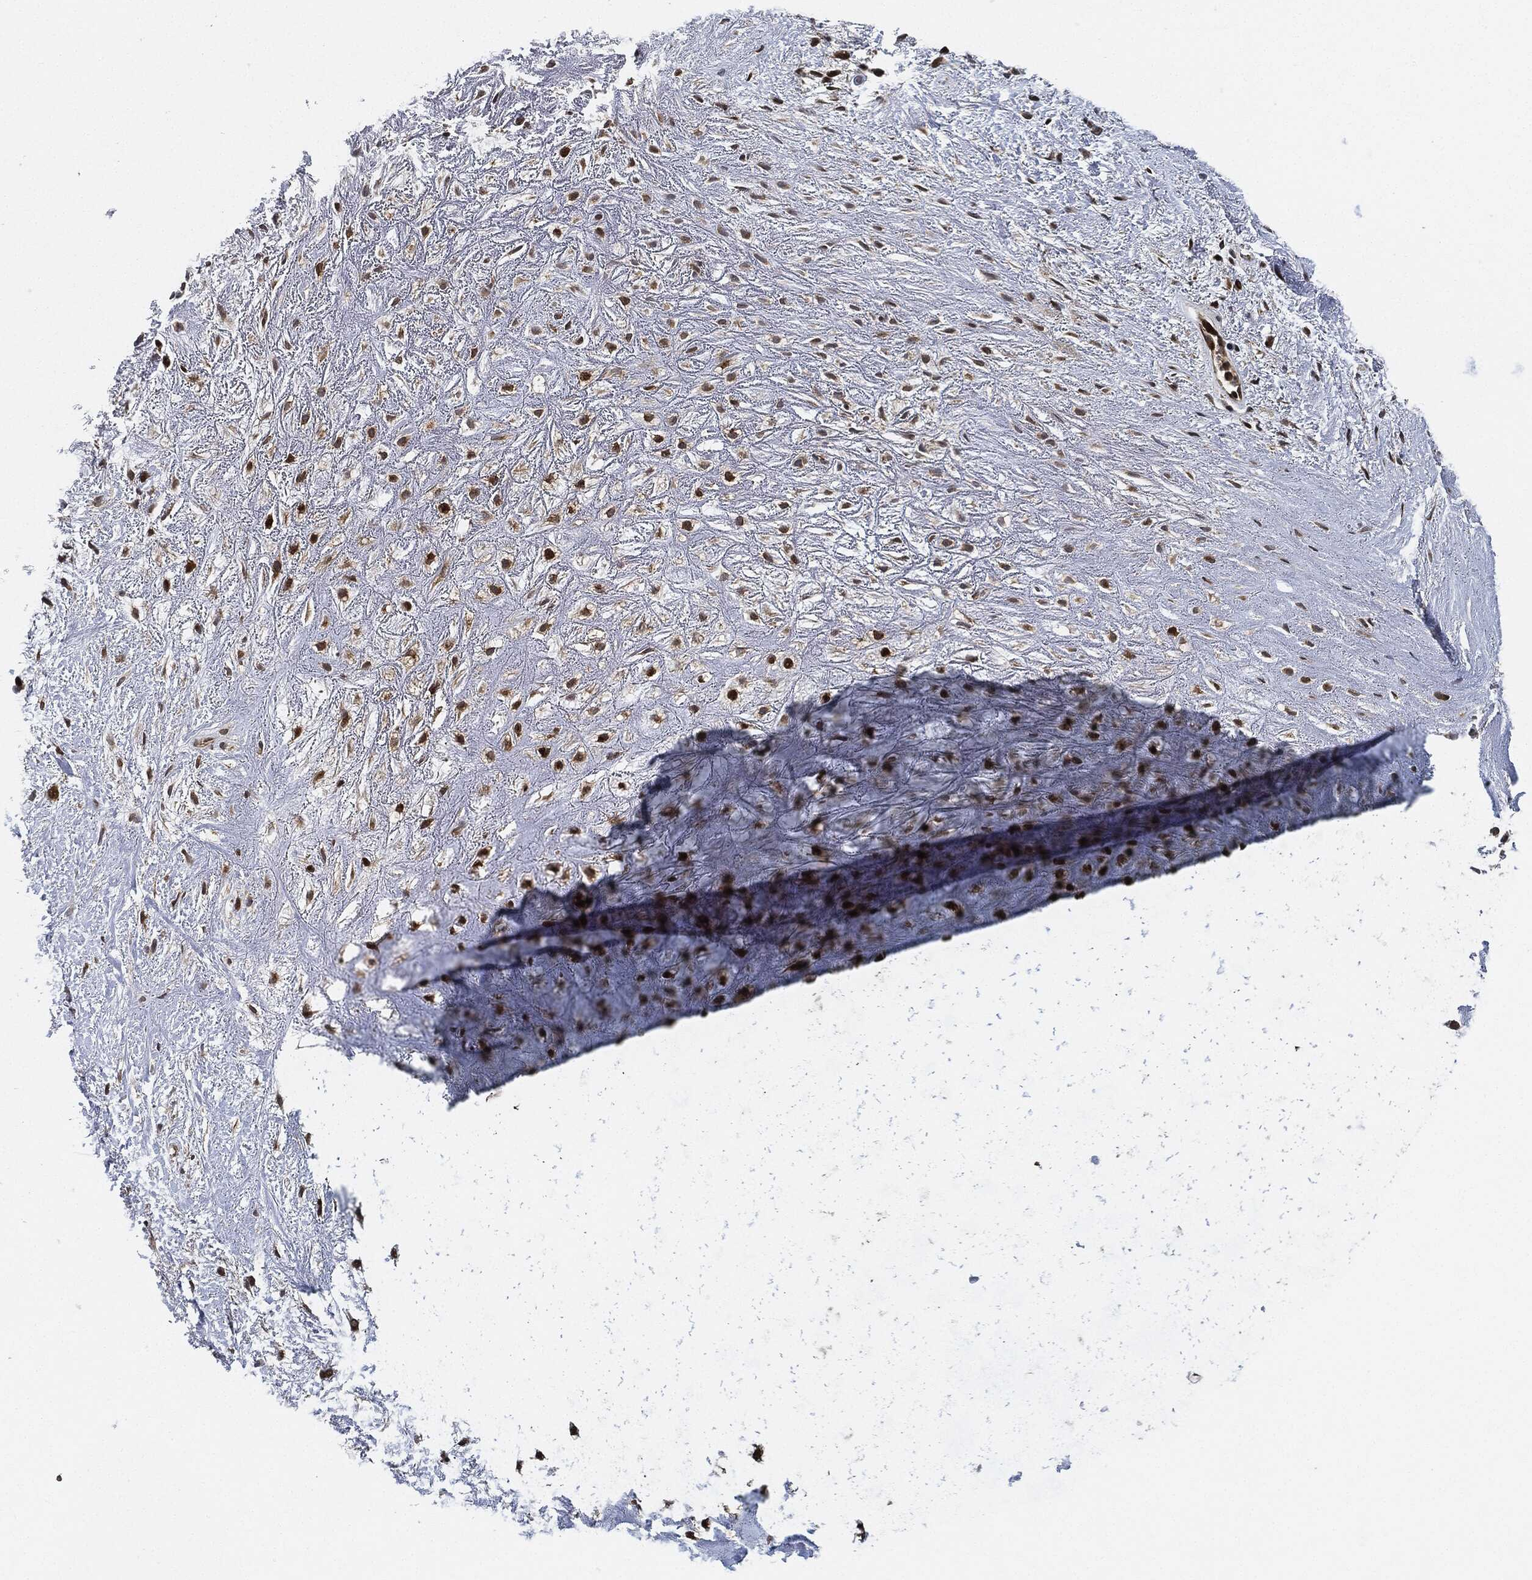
{"staining": {"intensity": "moderate", "quantity": ">75%", "location": "nuclear"}, "tissue": "soft tissue", "cell_type": "Chondrocytes", "image_type": "normal", "snomed": [{"axis": "morphology", "description": "Normal tissue, NOS"}, {"axis": "morphology", "description": "Squamous cell carcinoma, NOS"}, {"axis": "topography", "description": "Cartilage tissue"}, {"axis": "topography", "description": "Head-Neck"}], "caption": "IHC of benign human soft tissue shows medium levels of moderate nuclear staining in approximately >75% of chondrocytes.", "gene": "RNASEL", "patient": {"sex": "male", "age": 62}}